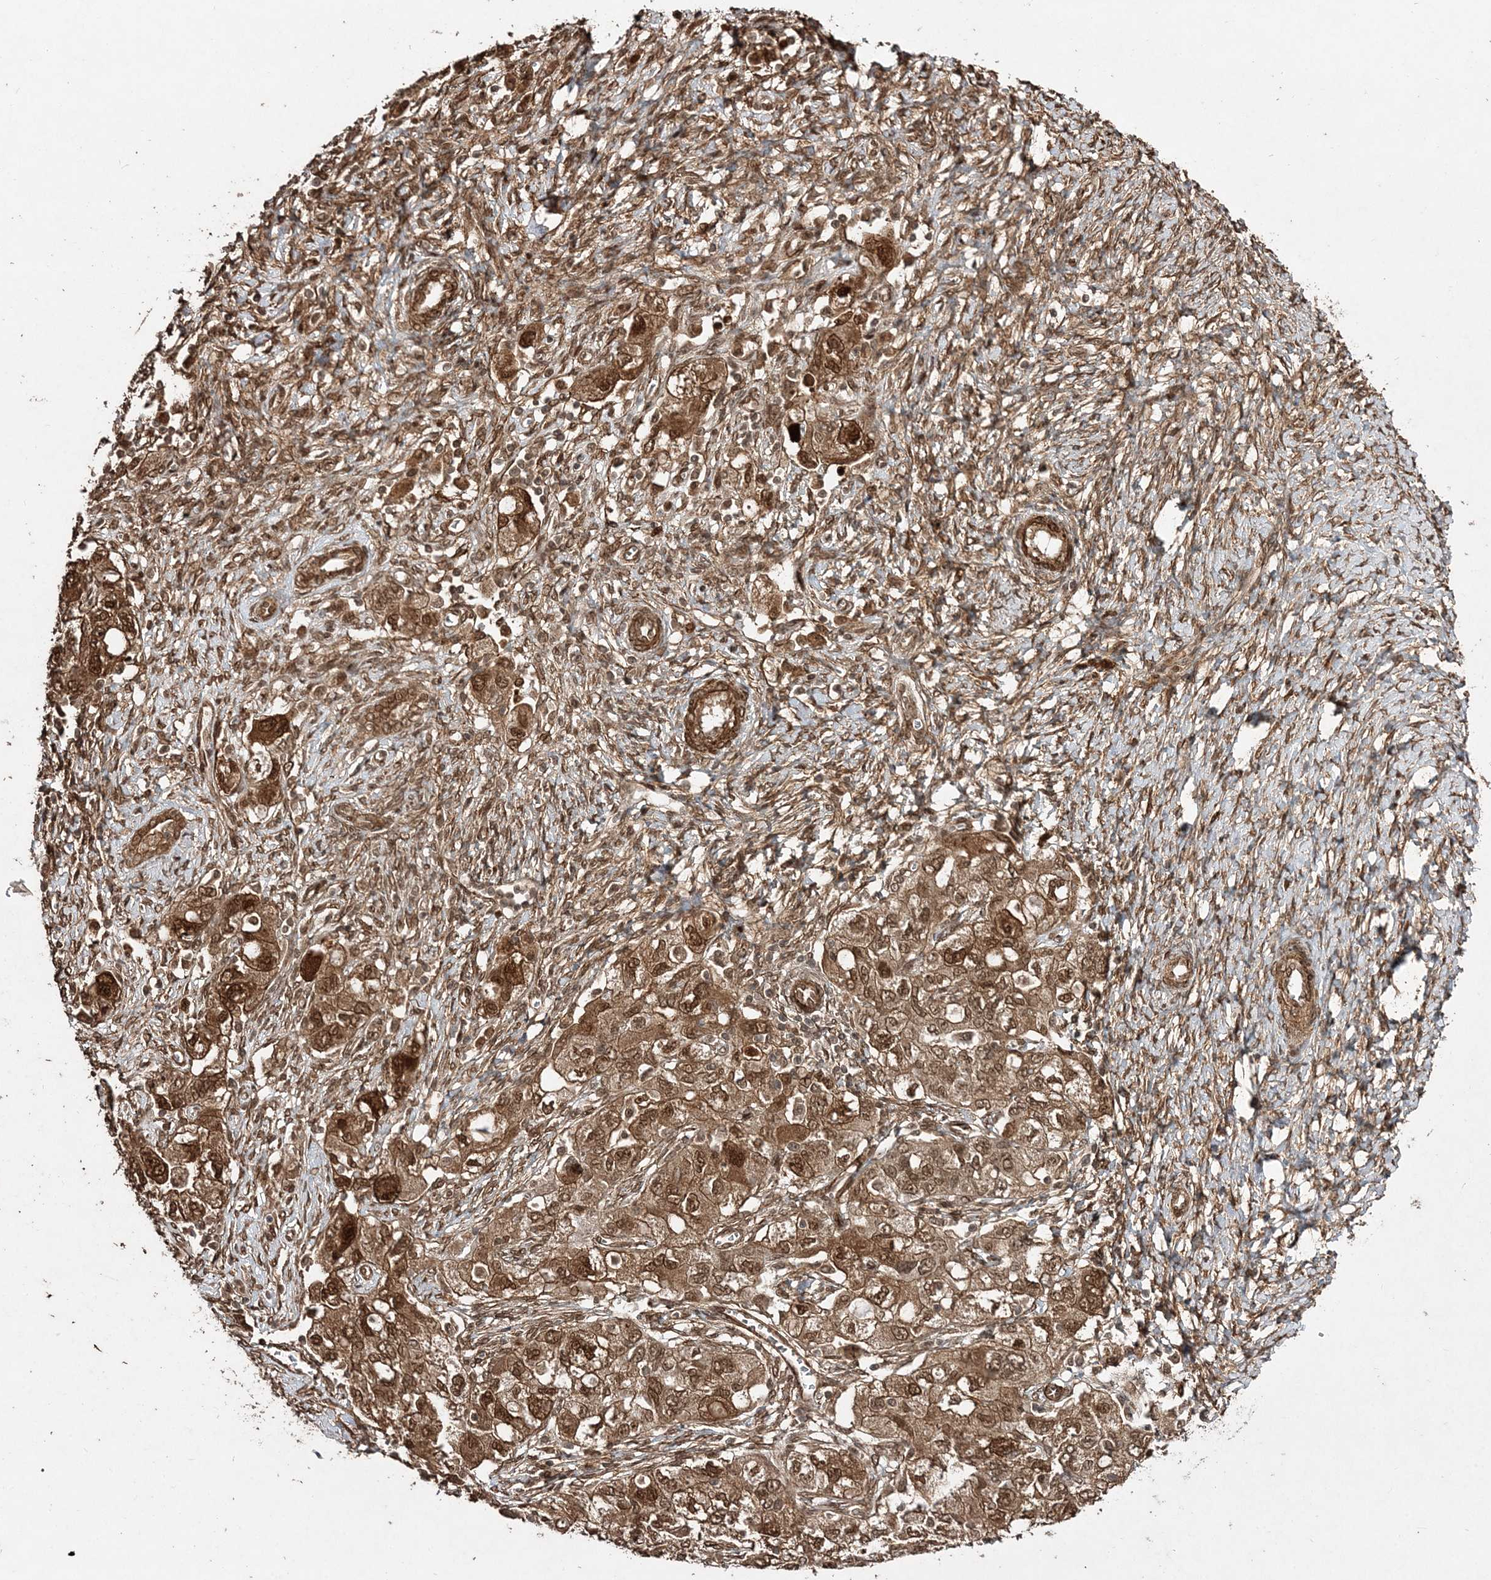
{"staining": {"intensity": "moderate", "quantity": ">75%", "location": "cytoplasmic/membranous,nuclear"}, "tissue": "ovarian cancer", "cell_type": "Tumor cells", "image_type": "cancer", "snomed": [{"axis": "morphology", "description": "Carcinoma, NOS"}, {"axis": "morphology", "description": "Cystadenocarcinoma, serous, NOS"}, {"axis": "topography", "description": "Ovary"}], "caption": "Carcinoma (ovarian) stained with DAB immunohistochemistry reveals medium levels of moderate cytoplasmic/membranous and nuclear positivity in approximately >75% of tumor cells.", "gene": "ETAA1", "patient": {"sex": "female", "age": 69}}